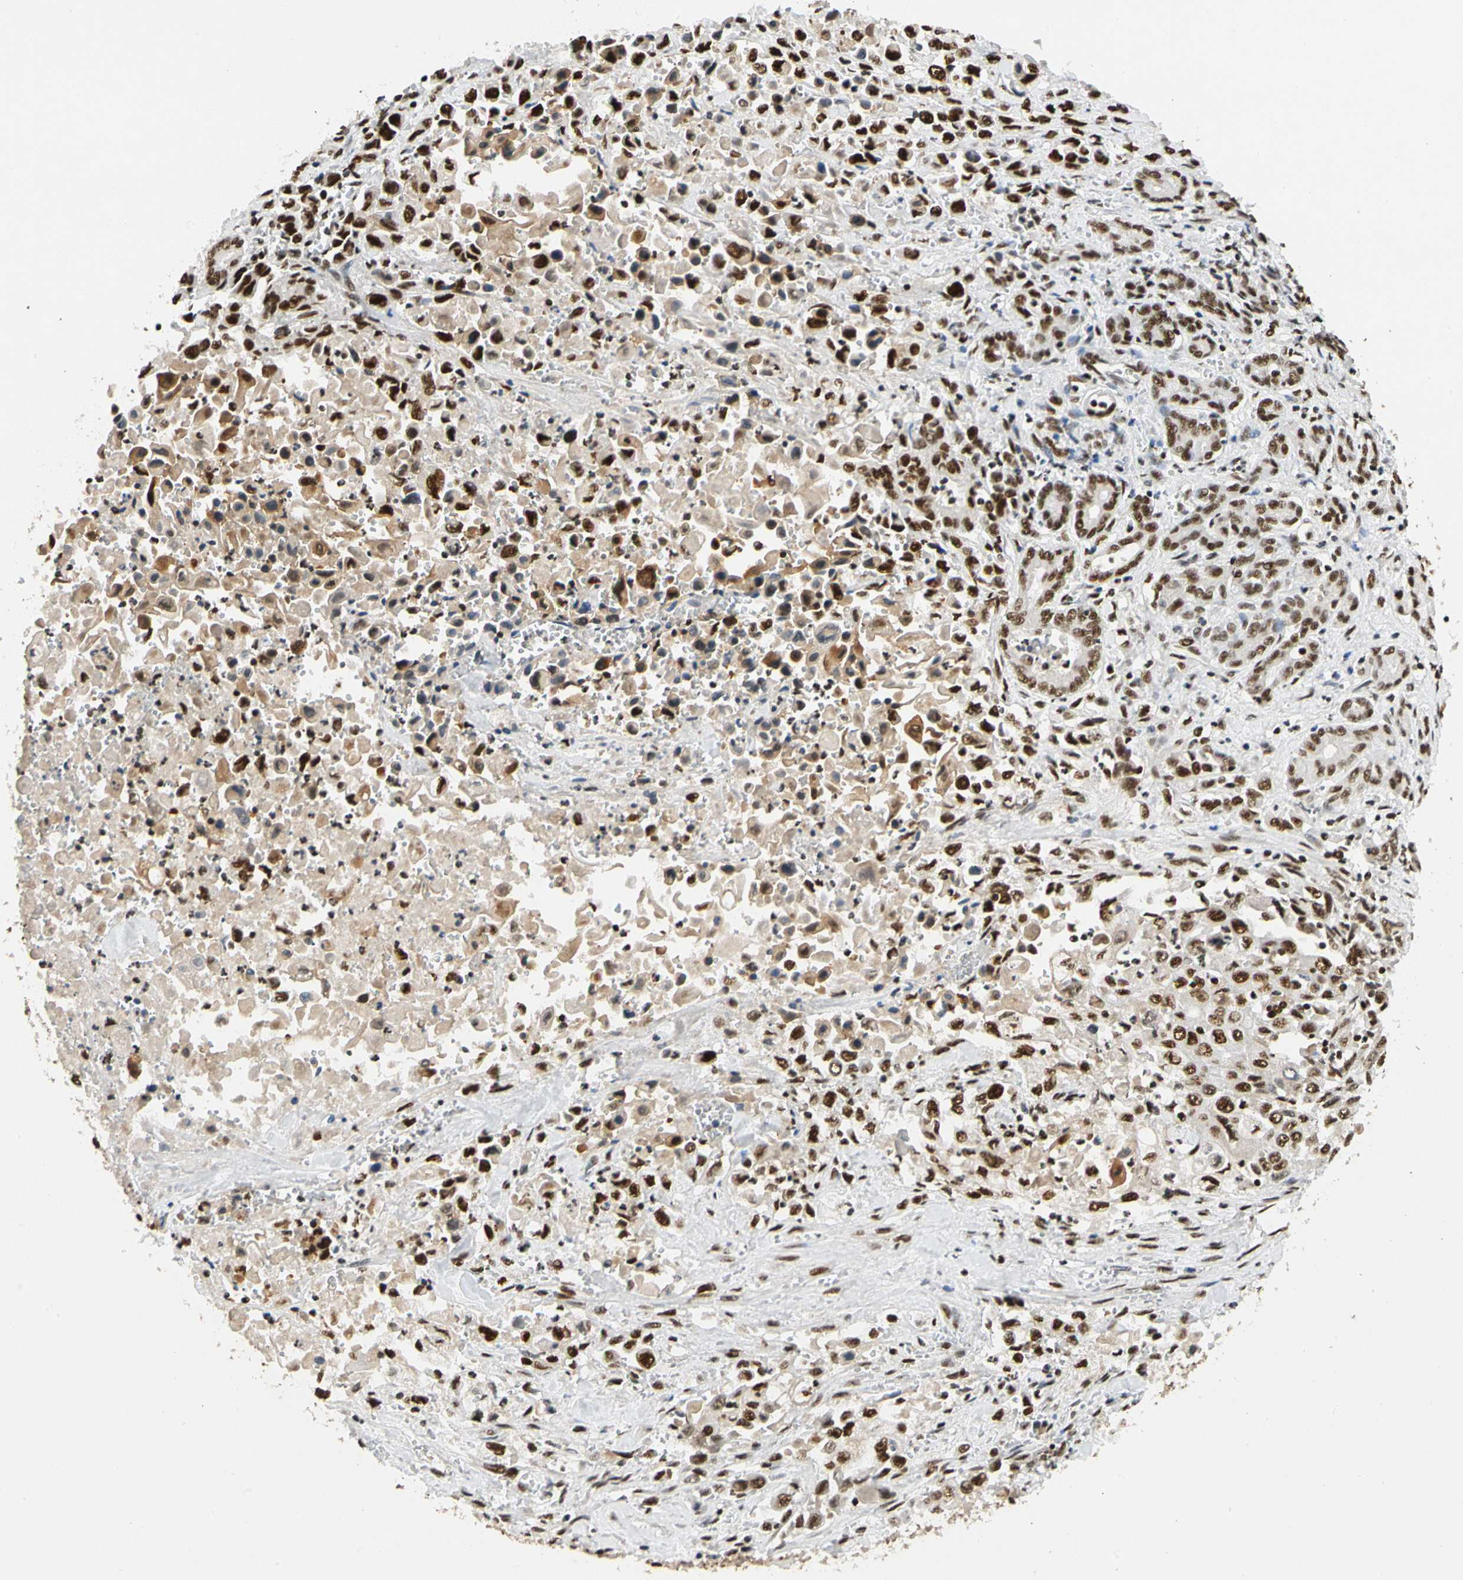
{"staining": {"intensity": "strong", "quantity": ">75%", "location": "nuclear"}, "tissue": "pancreatic cancer", "cell_type": "Tumor cells", "image_type": "cancer", "snomed": [{"axis": "morphology", "description": "Adenocarcinoma, NOS"}, {"axis": "topography", "description": "Pancreas"}], "caption": "Strong nuclear staining is present in about >75% of tumor cells in pancreatic adenocarcinoma.", "gene": "CDK12", "patient": {"sex": "male", "age": 70}}